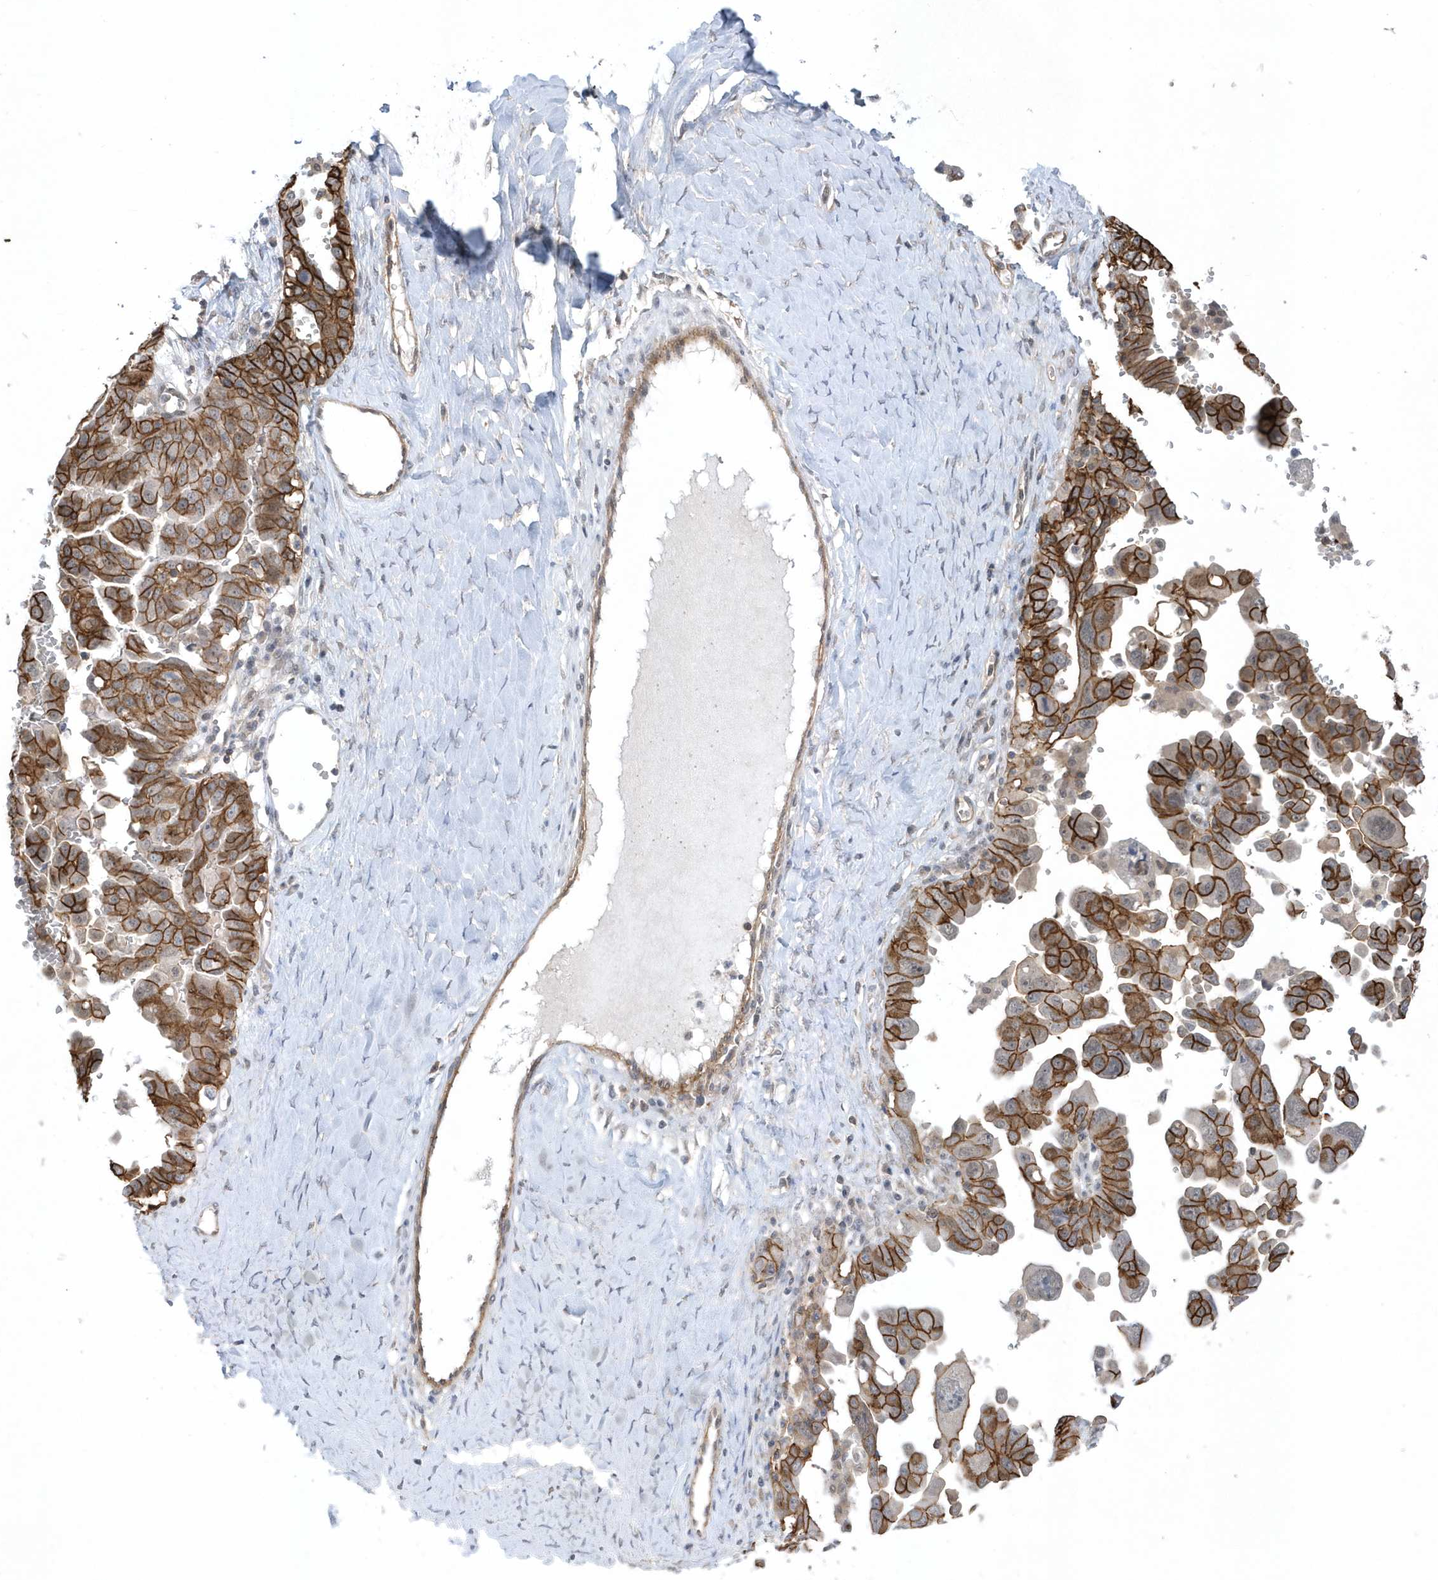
{"staining": {"intensity": "strong", "quantity": ">75%", "location": "cytoplasmic/membranous"}, "tissue": "ovarian cancer", "cell_type": "Tumor cells", "image_type": "cancer", "snomed": [{"axis": "morphology", "description": "Carcinoma, endometroid"}, {"axis": "topography", "description": "Ovary"}], "caption": "Approximately >75% of tumor cells in human ovarian endometroid carcinoma display strong cytoplasmic/membranous protein staining as visualized by brown immunohistochemical staining.", "gene": "CRIP3", "patient": {"sex": "female", "age": 62}}